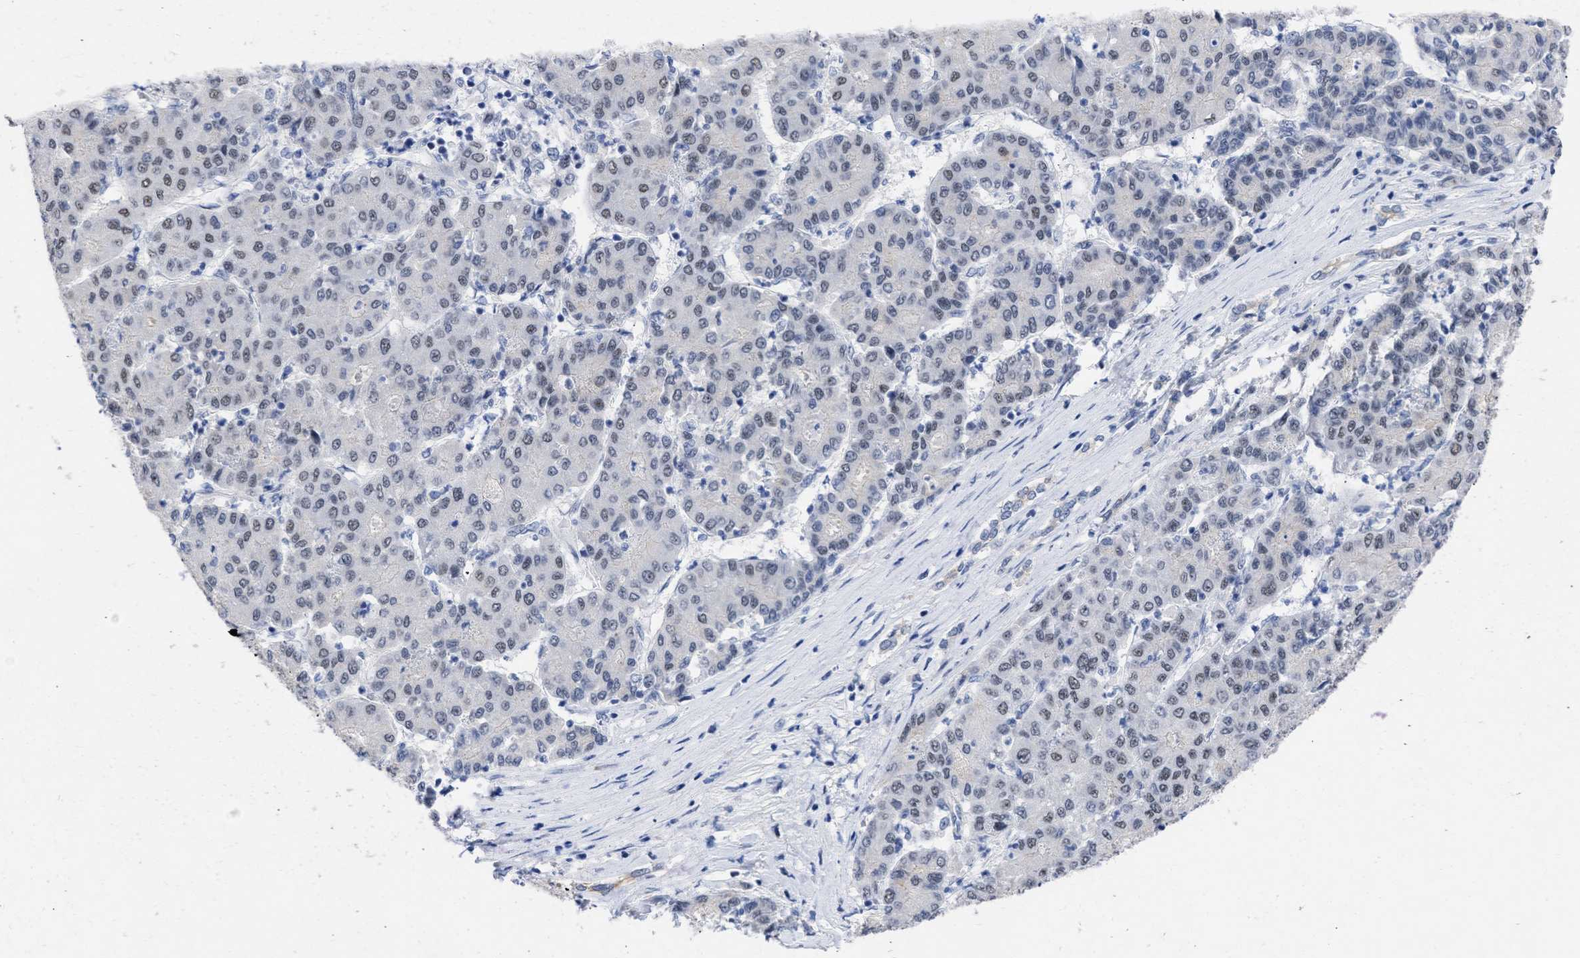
{"staining": {"intensity": "weak", "quantity": "25%-75%", "location": "nuclear"}, "tissue": "liver cancer", "cell_type": "Tumor cells", "image_type": "cancer", "snomed": [{"axis": "morphology", "description": "Carcinoma, Hepatocellular, NOS"}, {"axis": "topography", "description": "Liver"}], "caption": "Approximately 25%-75% of tumor cells in human liver cancer demonstrate weak nuclear protein staining as visualized by brown immunohistochemical staining.", "gene": "DDX41", "patient": {"sex": "male", "age": 65}}